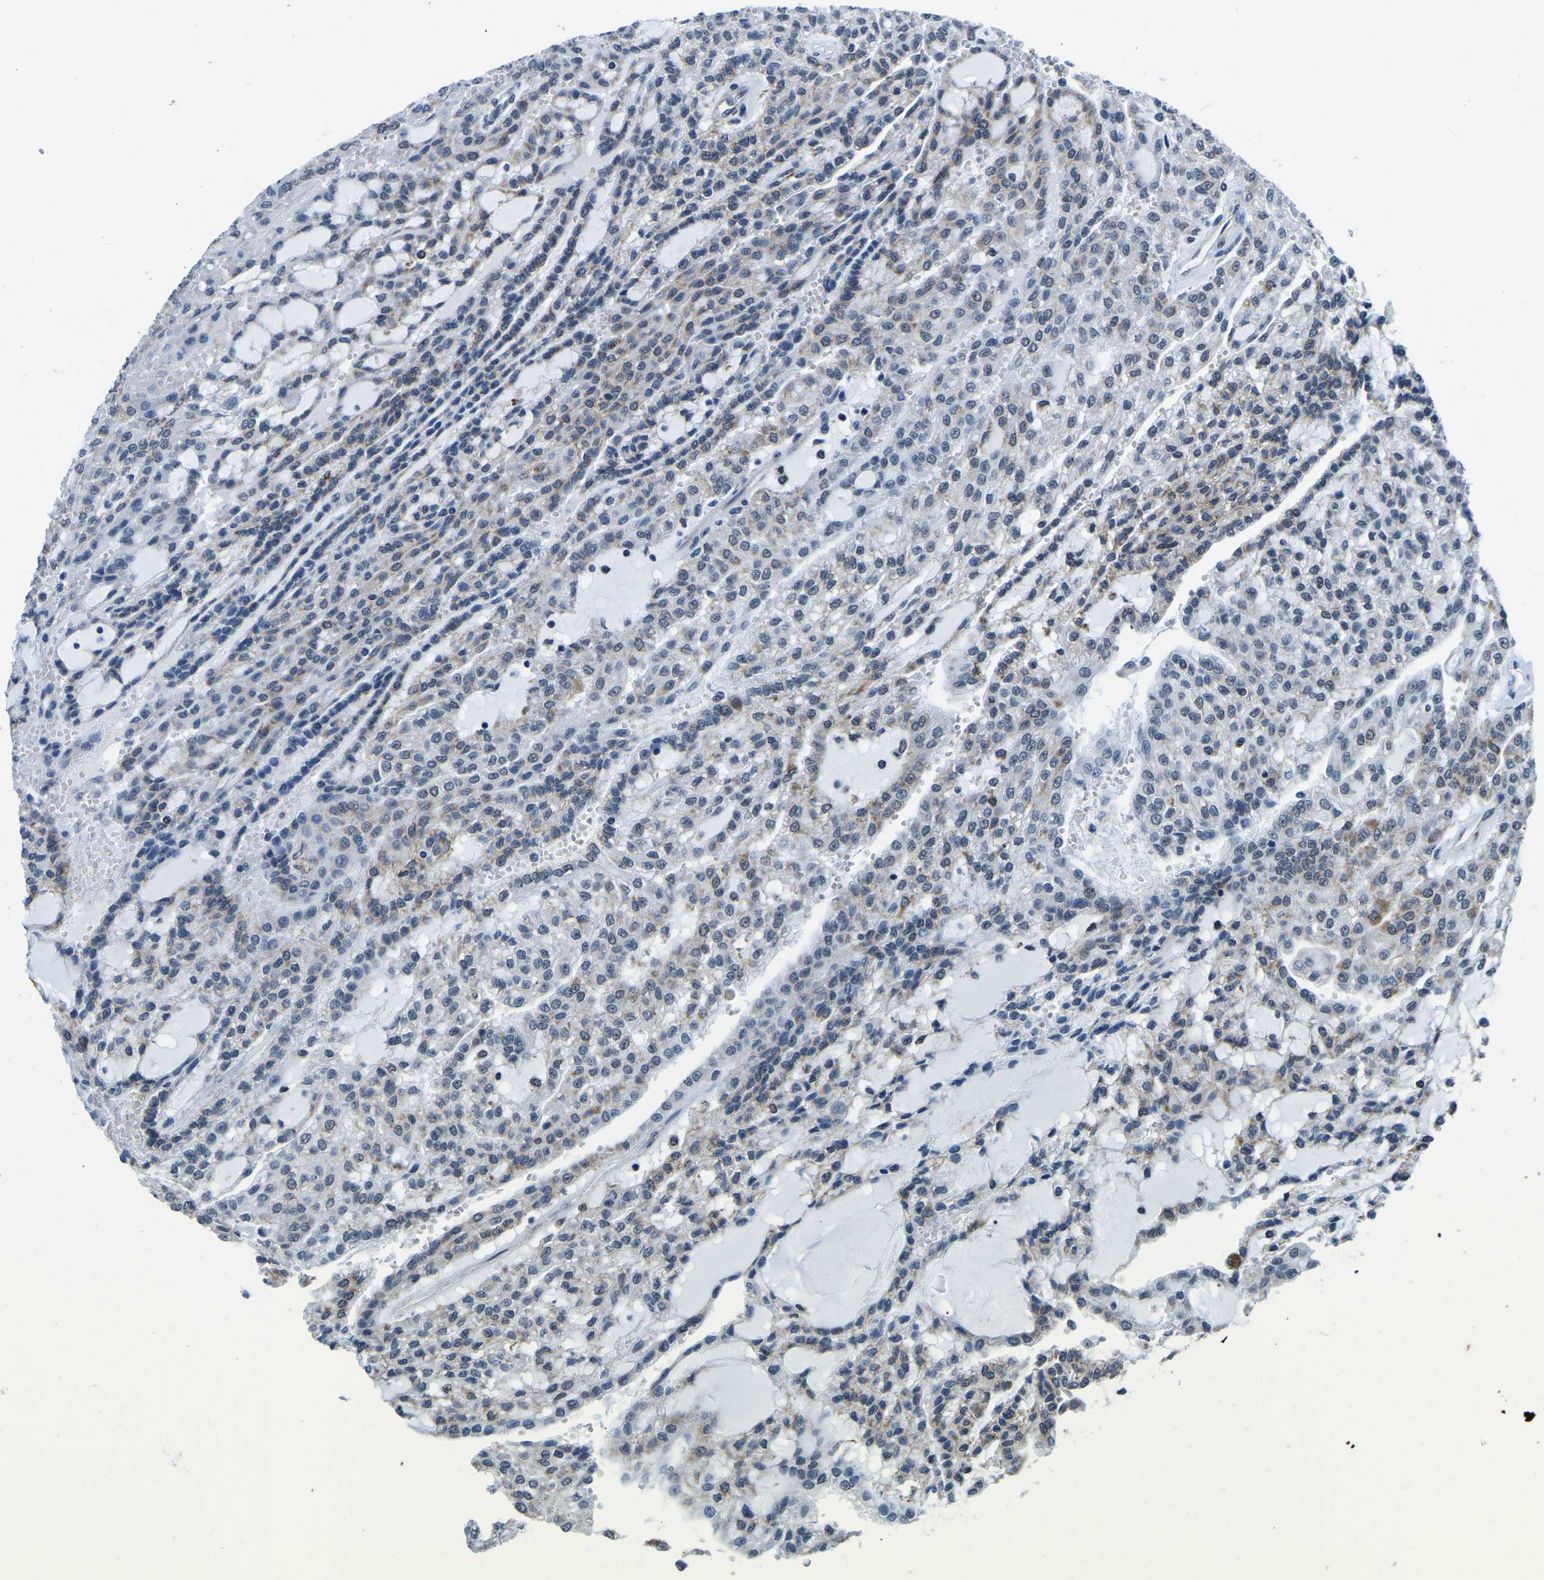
{"staining": {"intensity": "weak", "quantity": "<25%", "location": "cytoplasmic/membranous,nuclear"}, "tissue": "renal cancer", "cell_type": "Tumor cells", "image_type": "cancer", "snomed": [{"axis": "morphology", "description": "Adenocarcinoma, NOS"}, {"axis": "topography", "description": "Kidney"}], "caption": "This is an IHC image of adenocarcinoma (renal). There is no expression in tumor cells.", "gene": "BNIP3L", "patient": {"sex": "male", "age": 63}}